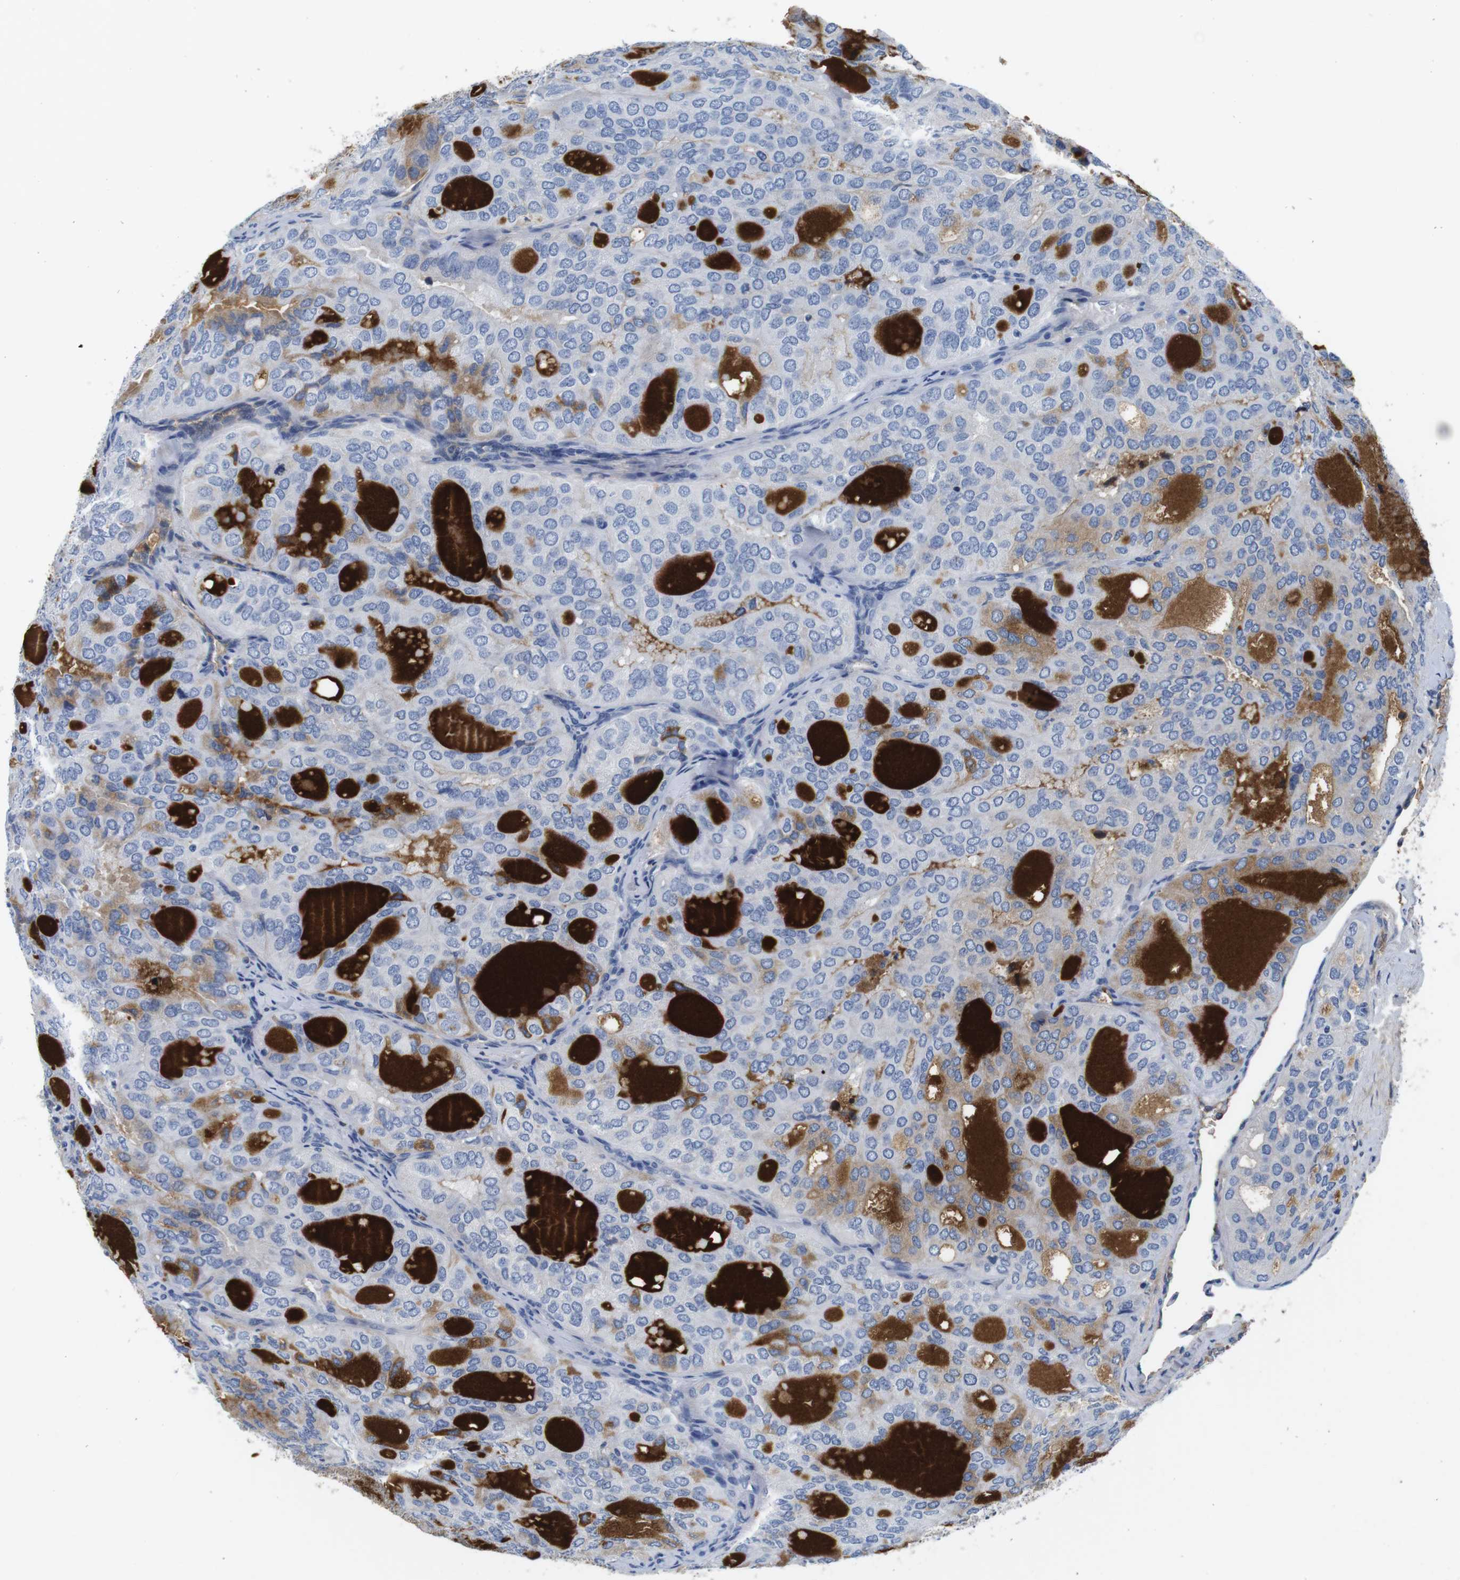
{"staining": {"intensity": "weak", "quantity": "<25%", "location": "cytoplasmic/membranous"}, "tissue": "thyroid cancer", "cell_type": "Tumor cells", "image_type": "cancer", "snomed": [{"axis": "morphology", "description": "Follicular adenoma carcinoma, NOS"}, {"axis": "topography", "description": "Thyroid gland"}], "caption": "There is no significant expression in tumor cells of thyroid cancer (follicular adenoma carcinoma).", "gene": "IGKC", "patient": {"sex": "male", "age": 75}}